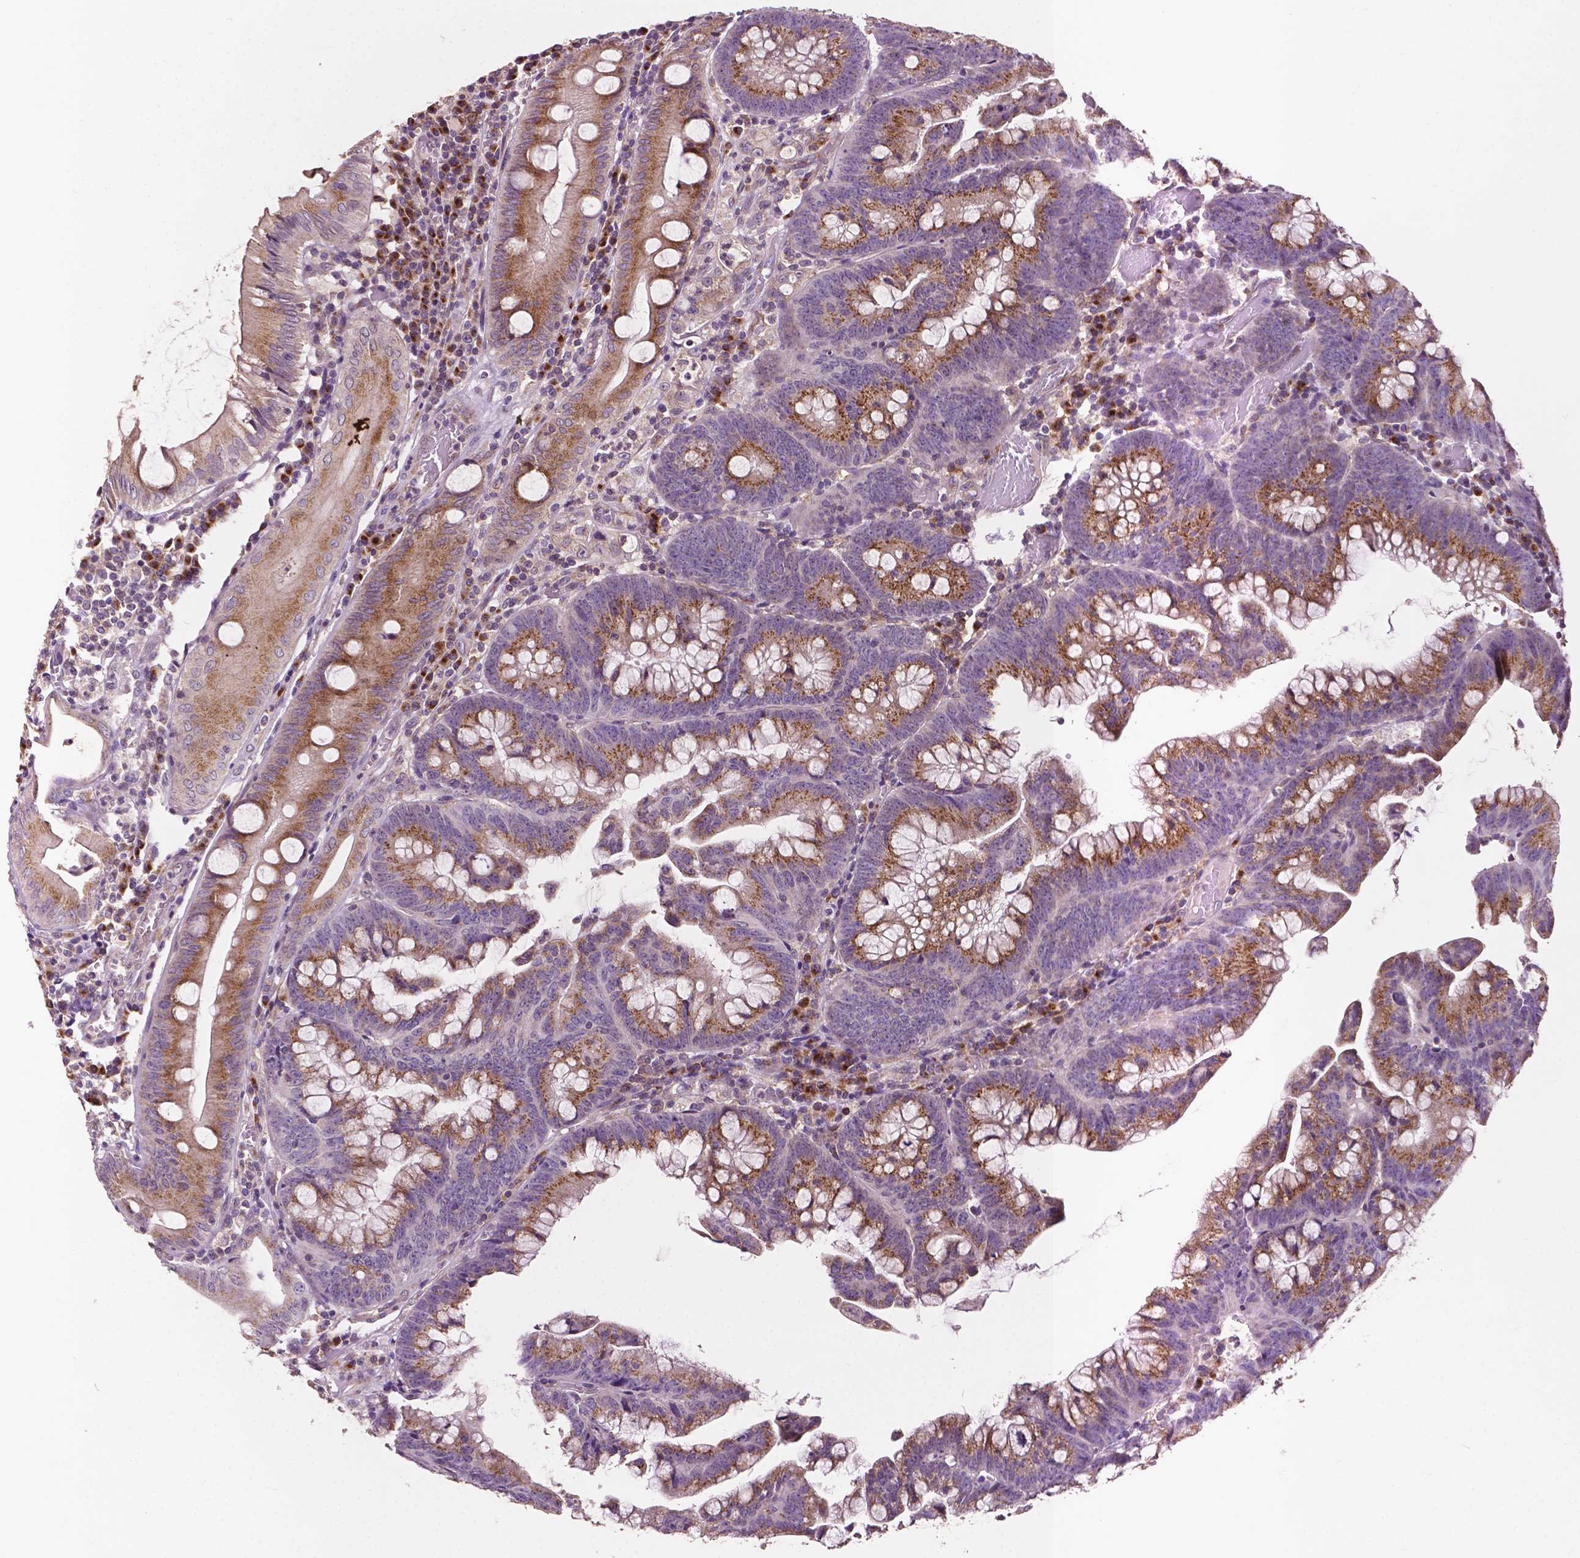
{"staining": {"intensity": "moderate", "quantity": ">75%", "location": "cytoplasmic/membranous"}, "tissue": "colorectal cancer", "cell_type": "Tumor cells", "image_type": "cancer", "snomed": [{"axis": "morphology", "description": "Adenocarcinoma, NOS"}, {"axis": "topography", "description": "Colon"}], "caption": "Colorectal cancer stained with DAB immunohistochemistry demonstrates medium levels of moderate cytoplasmic/membranous staining in about >75% of tumor cells. (Brightfield microscopy of DAB IHC at high magnification).", "gene": "EBAG9", "patient": {"sex": "male", "age": 62}}